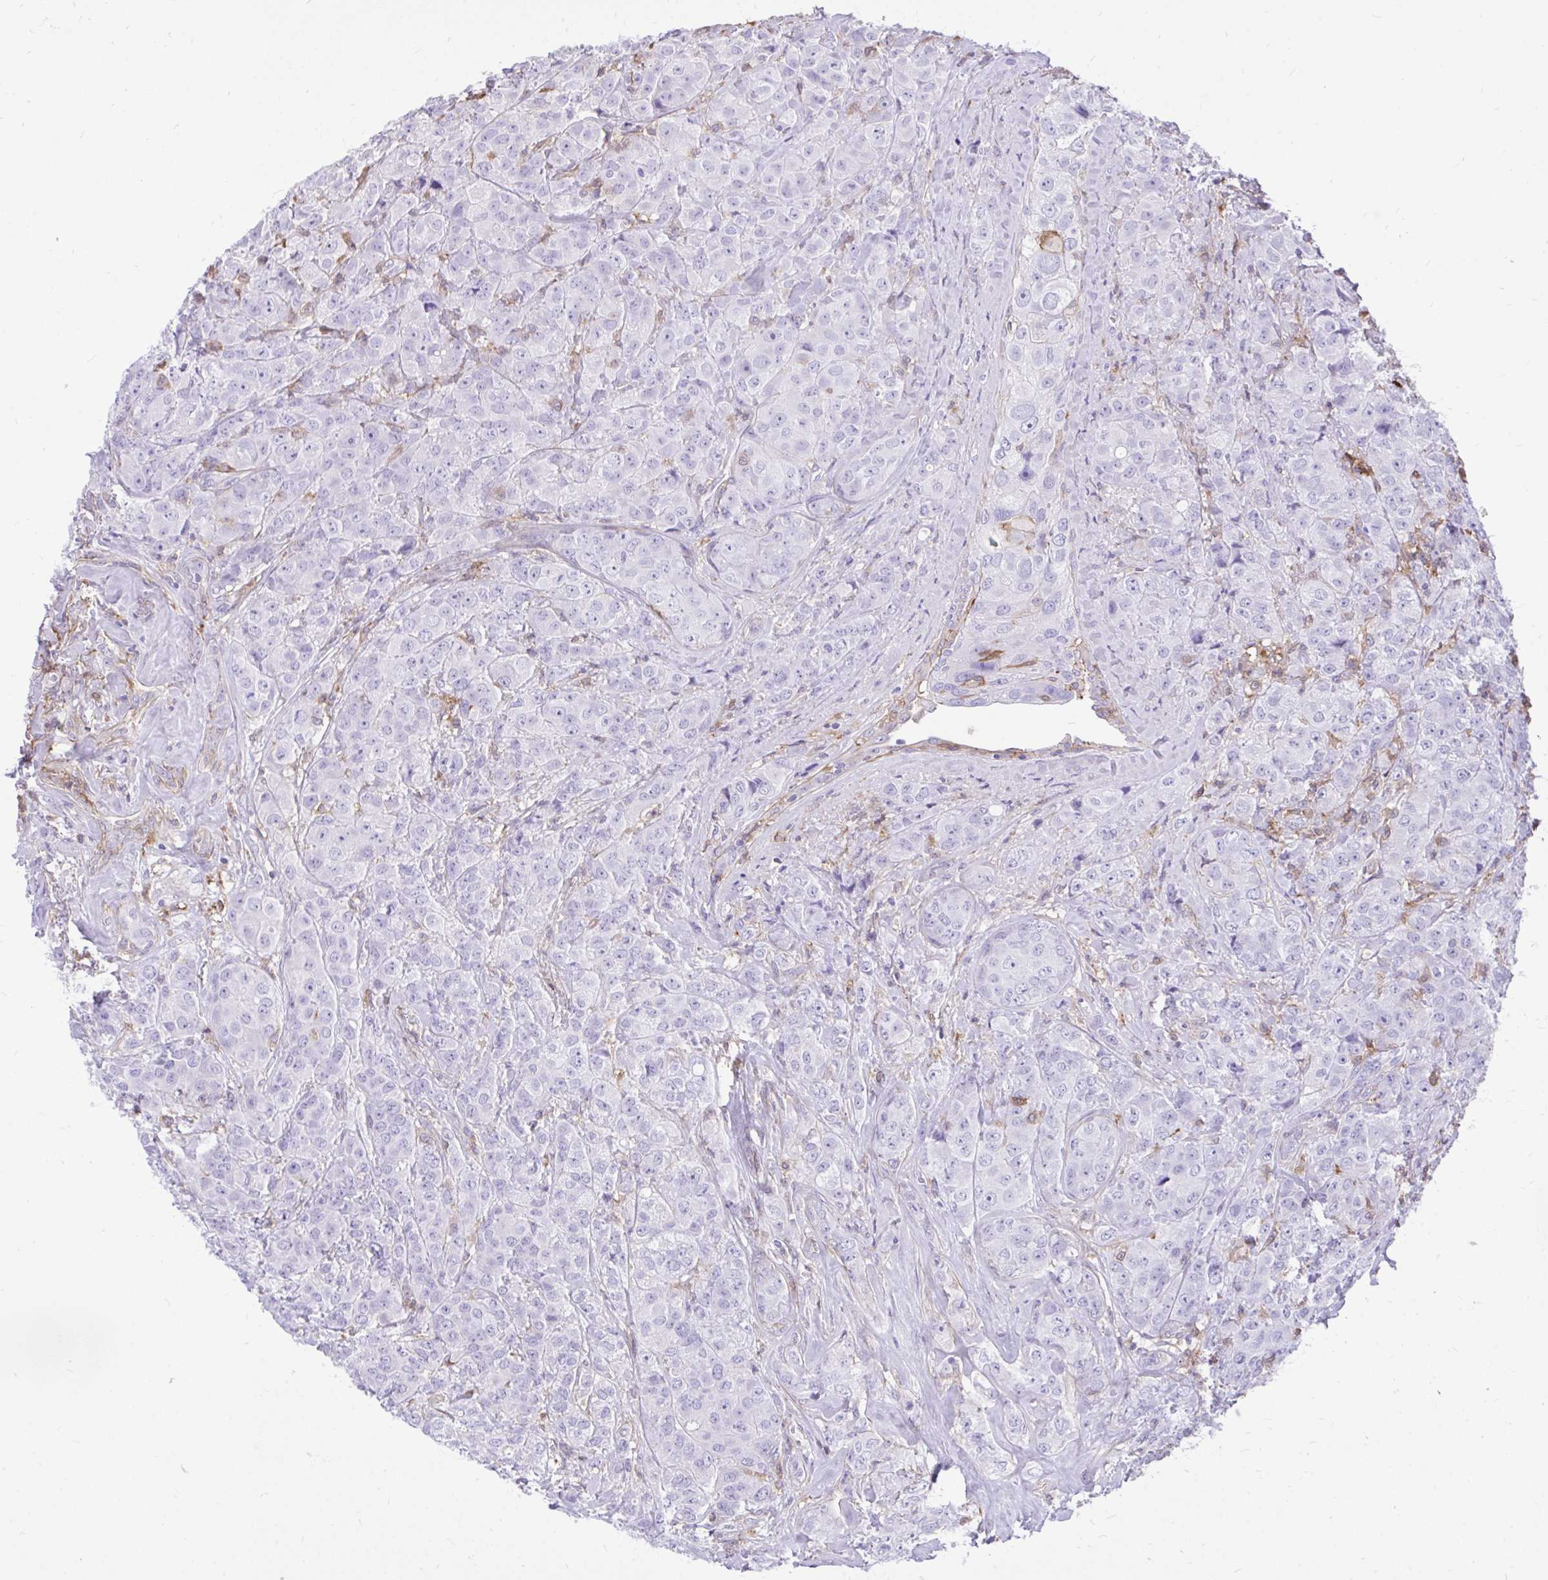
{"staining": {"intensity": "negative", "quantity": "none", "location": "none"}, "tissue": "breast cancer", "cell_type": "Tumor cells", "image_type": "cancer", "snomed": [{"axis": "morphology", "description": "Normal tissue, NOS"}, {"axis": "morphology", "description": "Duct carcinoma"}, {"axis": "topography", "description": "Breast"}], "caption": "This photomicrograph is of breast cancer stained with immunohistochemistry (IHC) to label a protein in brown with the nuclei are counter-stained blue. There is no expression in tumor cells.", "gene": "TLR7", "patient": {"sex": "female", "age": 43}}